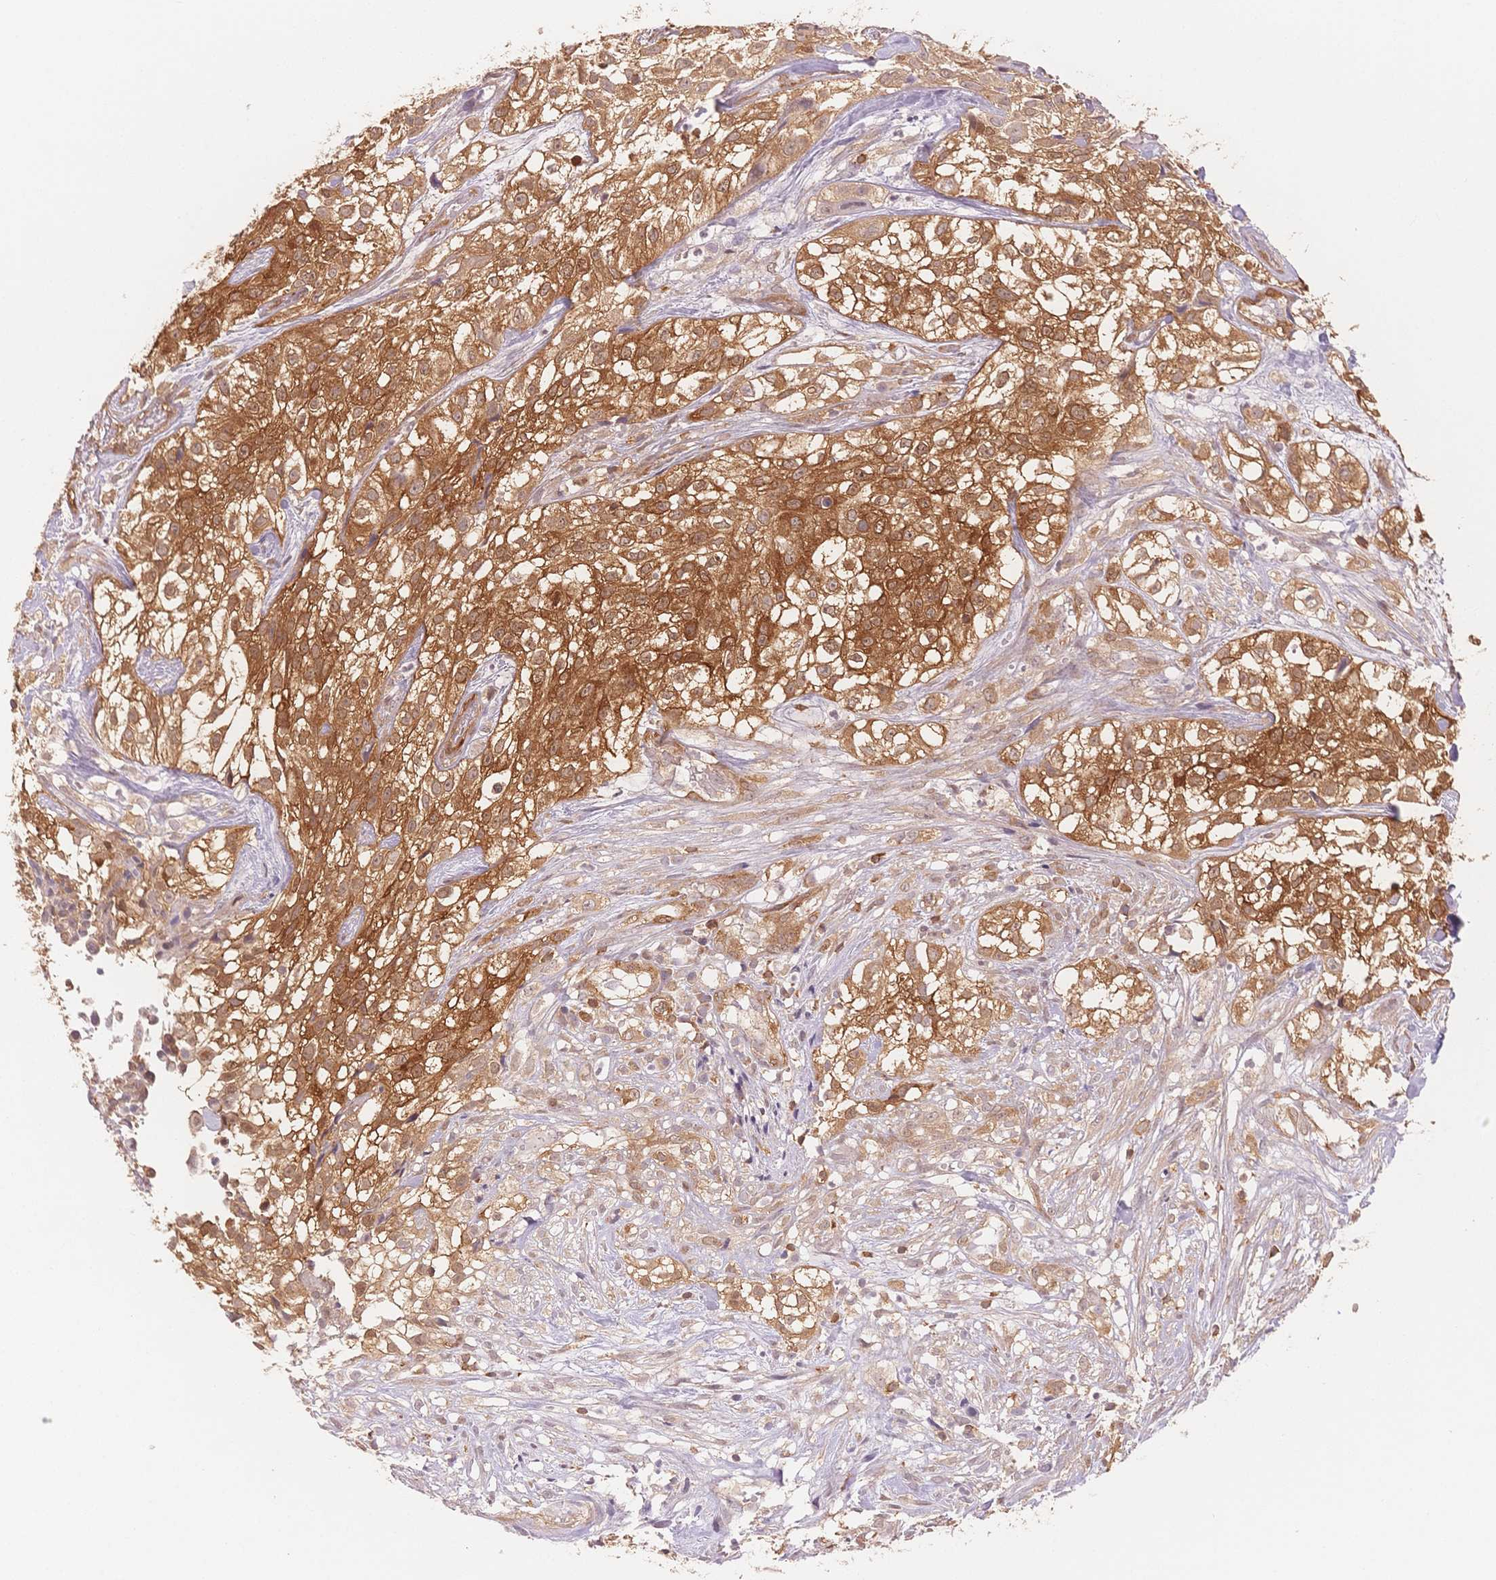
{"staining": {"intensity": "moderate", "quantity": ">75%", "location": "cytoplasmic/membranous"}, "tissue": "urothelial cancer", "cell_type": "Tumor cells", "image_type": "cancer", "snomed": [{"axis": "morphology", "description": "Urothelial carcinoma, High grade"}, {"axis": "topography", "description": "Urinary bladder"}], "caption": "Immunohistochemistry histopathology image of urothelial cancer stained for a protein (brown), which exhibits medium levels of moderate cytoplasmic/membranous positivity in approximately >75% of tumor cells.", "gene": "STK39", "patient": {"sex": "male", "age": 56}}